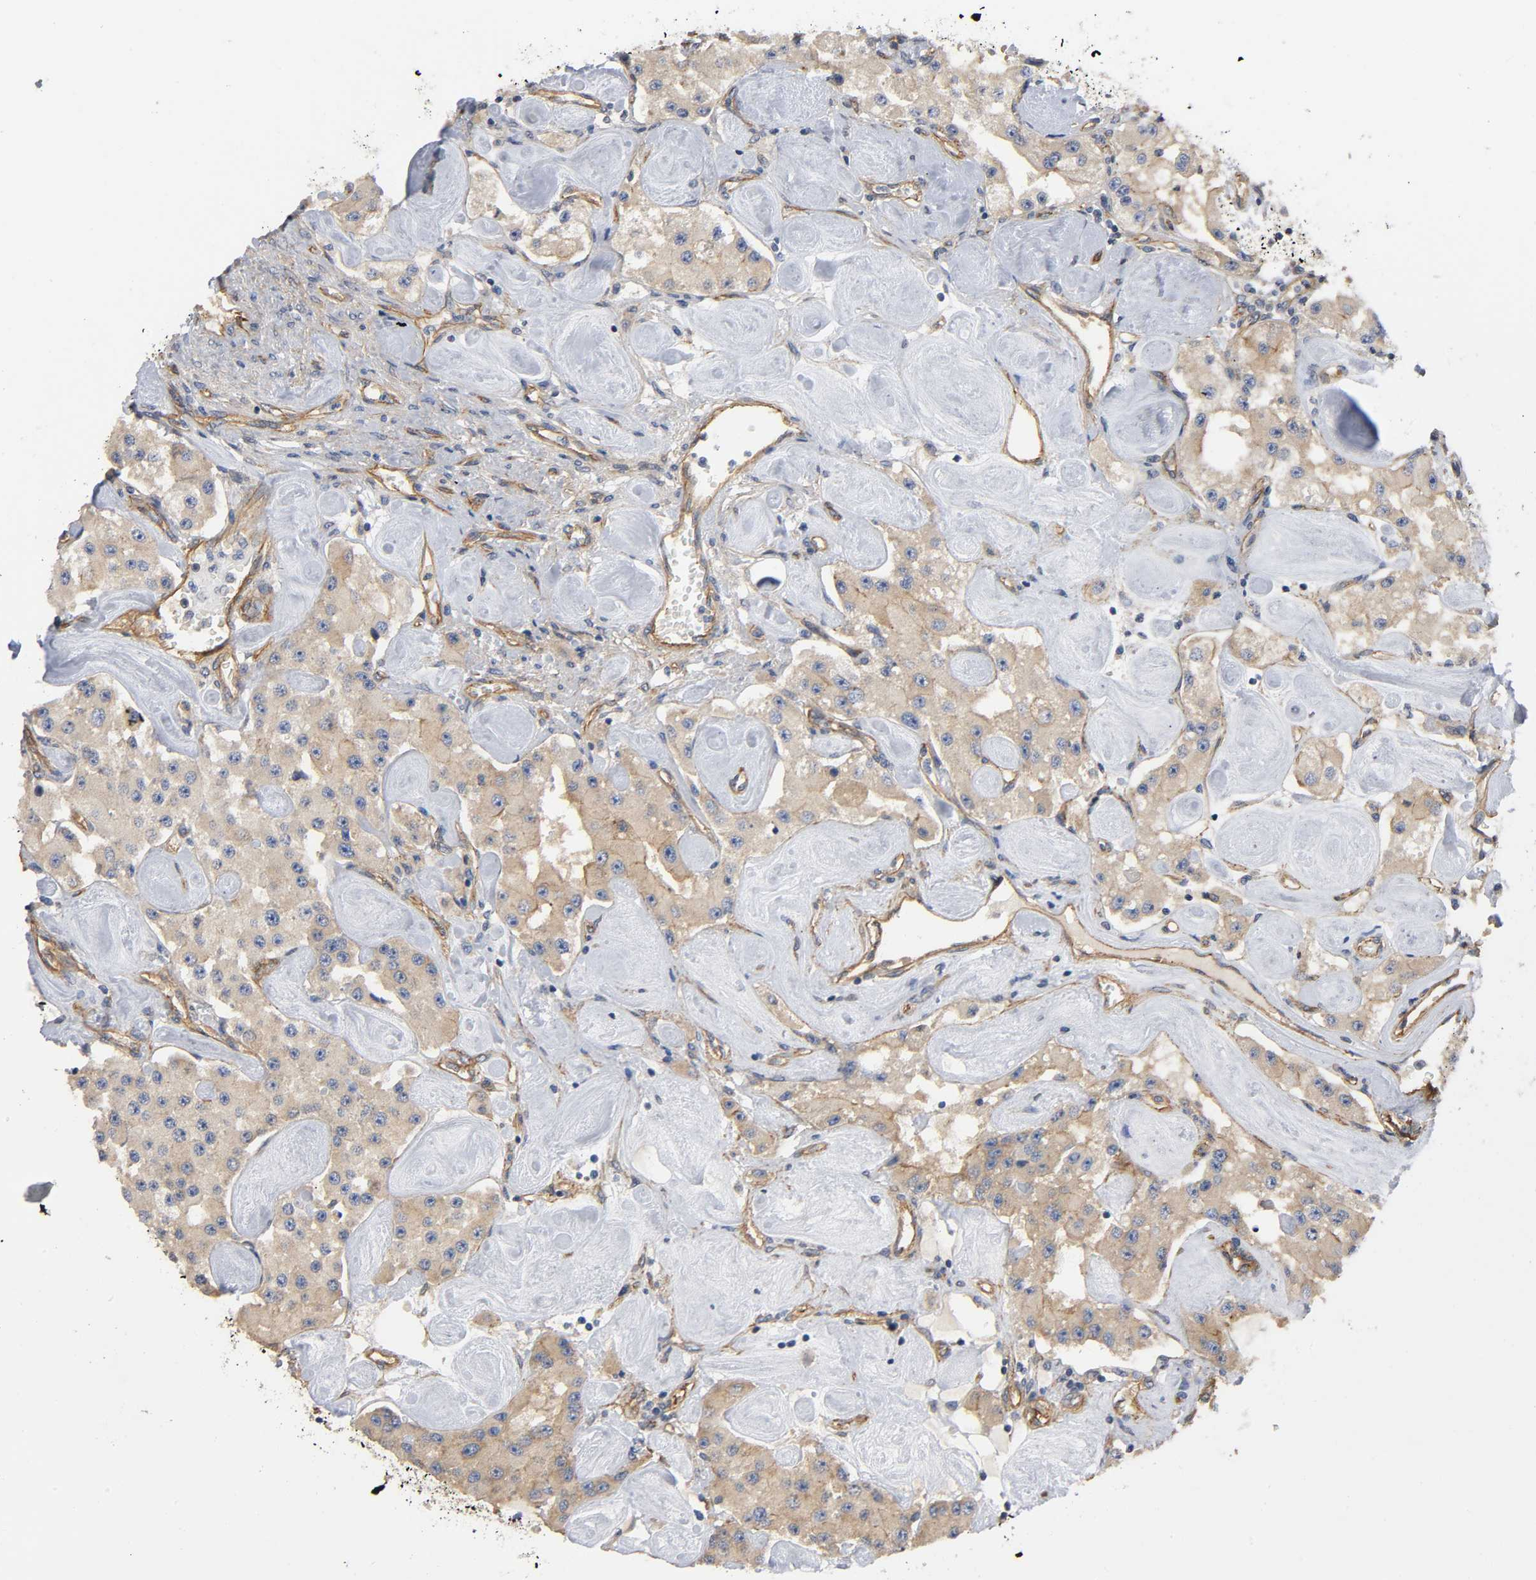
{"staining": {"intensity": "weak", "quantity": ">75%", "location": "cytoplasmic/membranous"}, "tissue": "carcinoid", "cell_type": "Tumor cells", "image_type": "cancer", "snomed": [{"axis": "morphology", "description": "Carcinoid, malignant, NOS"}, {"axis": "topography", "description": "Pancreas"}], "caption": "Carcinoid (malignant) stained with immunohistochemistry exhibits weak cytoplasmic/membranous positivity in approximately >75% of tumor cells. The staining is performed using DAB (3,3'-diaminobenzidine) brown chromogen to label protein expression. The nuclei are counter-stained blue using hematoxylin.", "gene": "MARS1", "patient": {"sex": "male", "age": 41}}